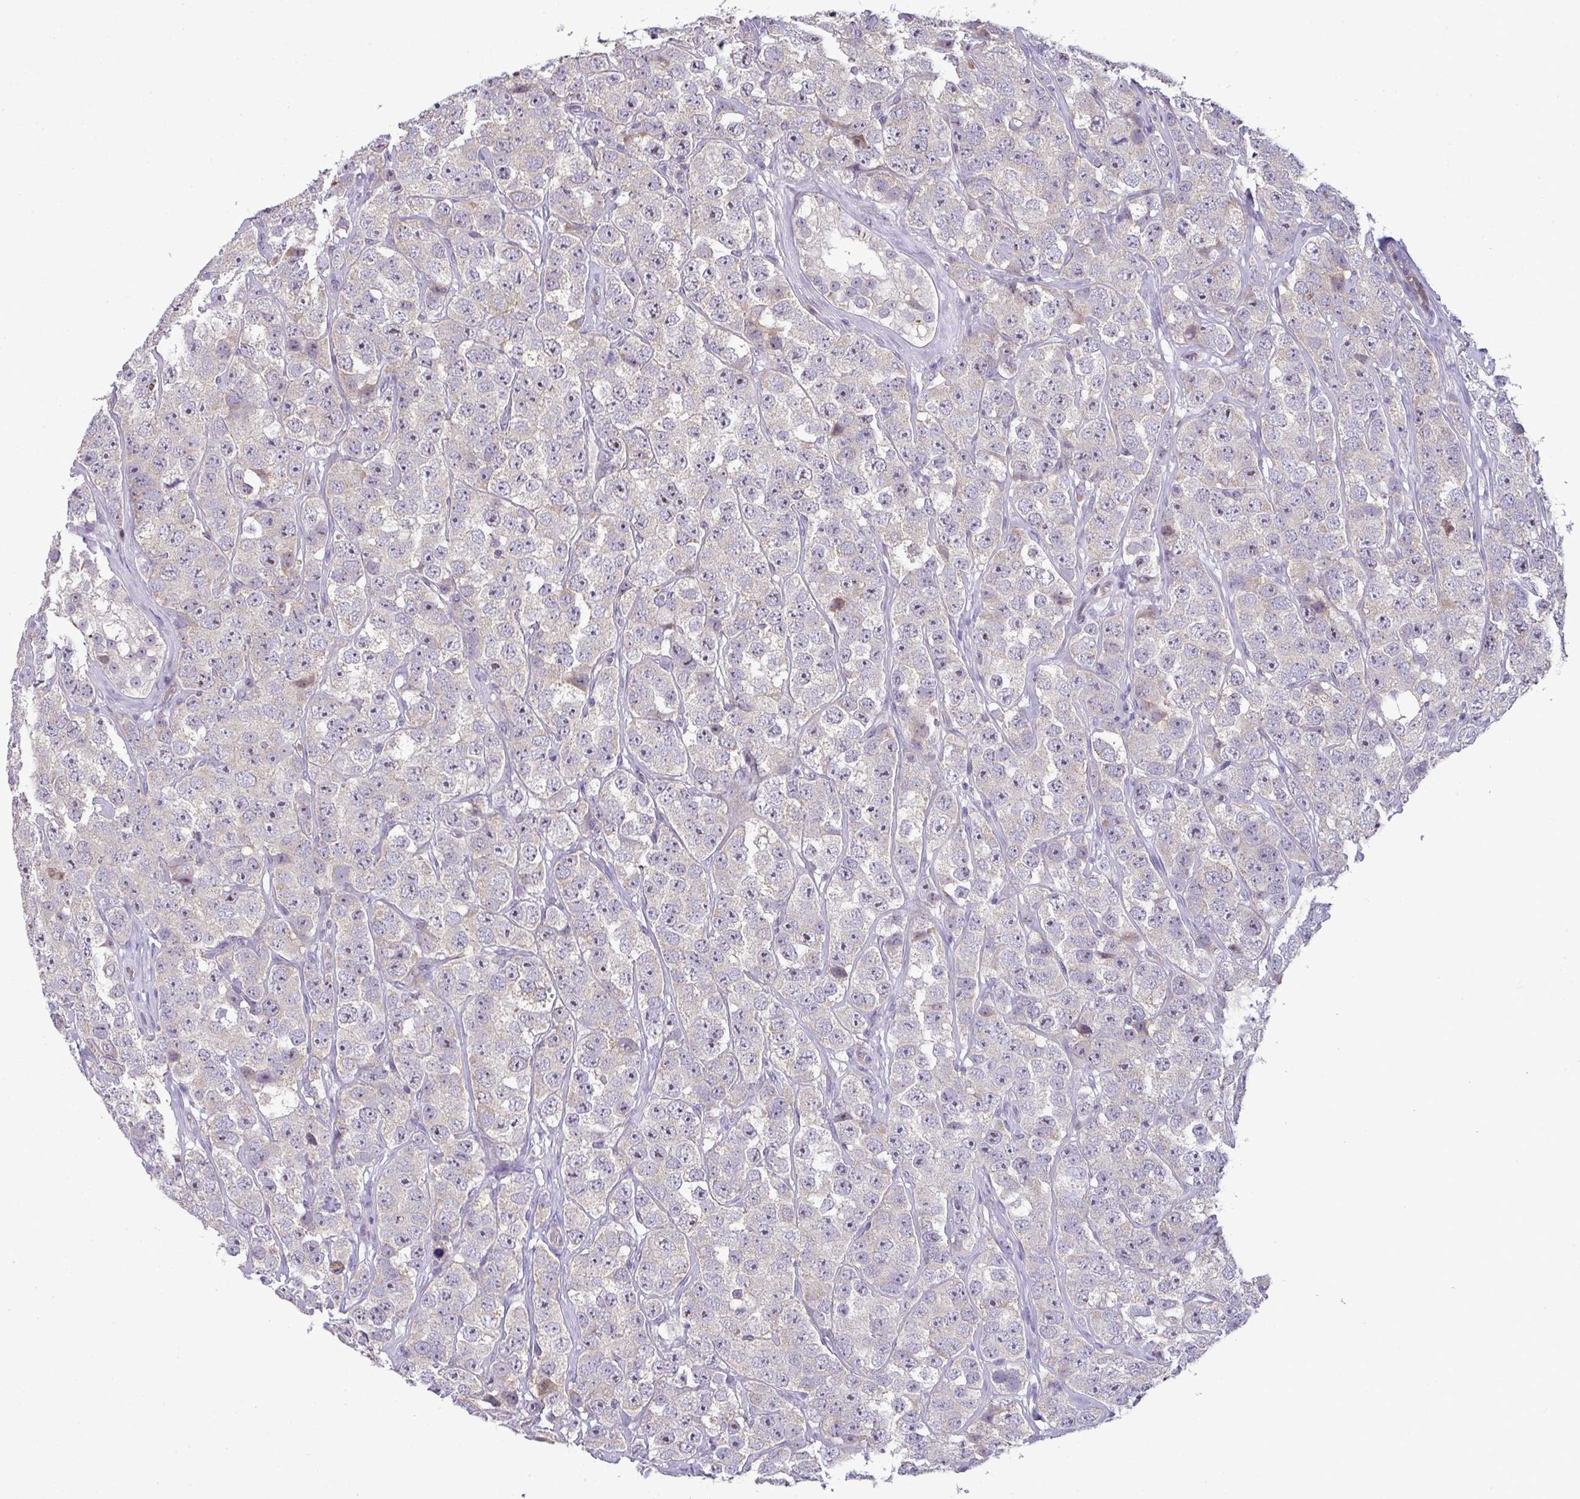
{"staining": {"intensity": "weak", "quantity": "<25%", "location": "cytoplasmic/membranous,nuclear"}, "tissue": "testis cancer", "cell_type": "Tumor cells", "image_type": "cancer", "snomed": [{"axis": "morphology", "description": "Seminoma, NOS"}, {"axis": "topography", "description": "Testis"}], "caption": "An image of seminoma (testis) stained for a protein shows no brown staining in tumor cells. (Stains: DAB (3,3'-diaminobenzidine) immunohistochemistry with hematoxylin counter stain, Microscopy: brightfield microscopy at high magnification).", "gene": "NT5C1A", "patient": {"sex": "male", "age": 28}}